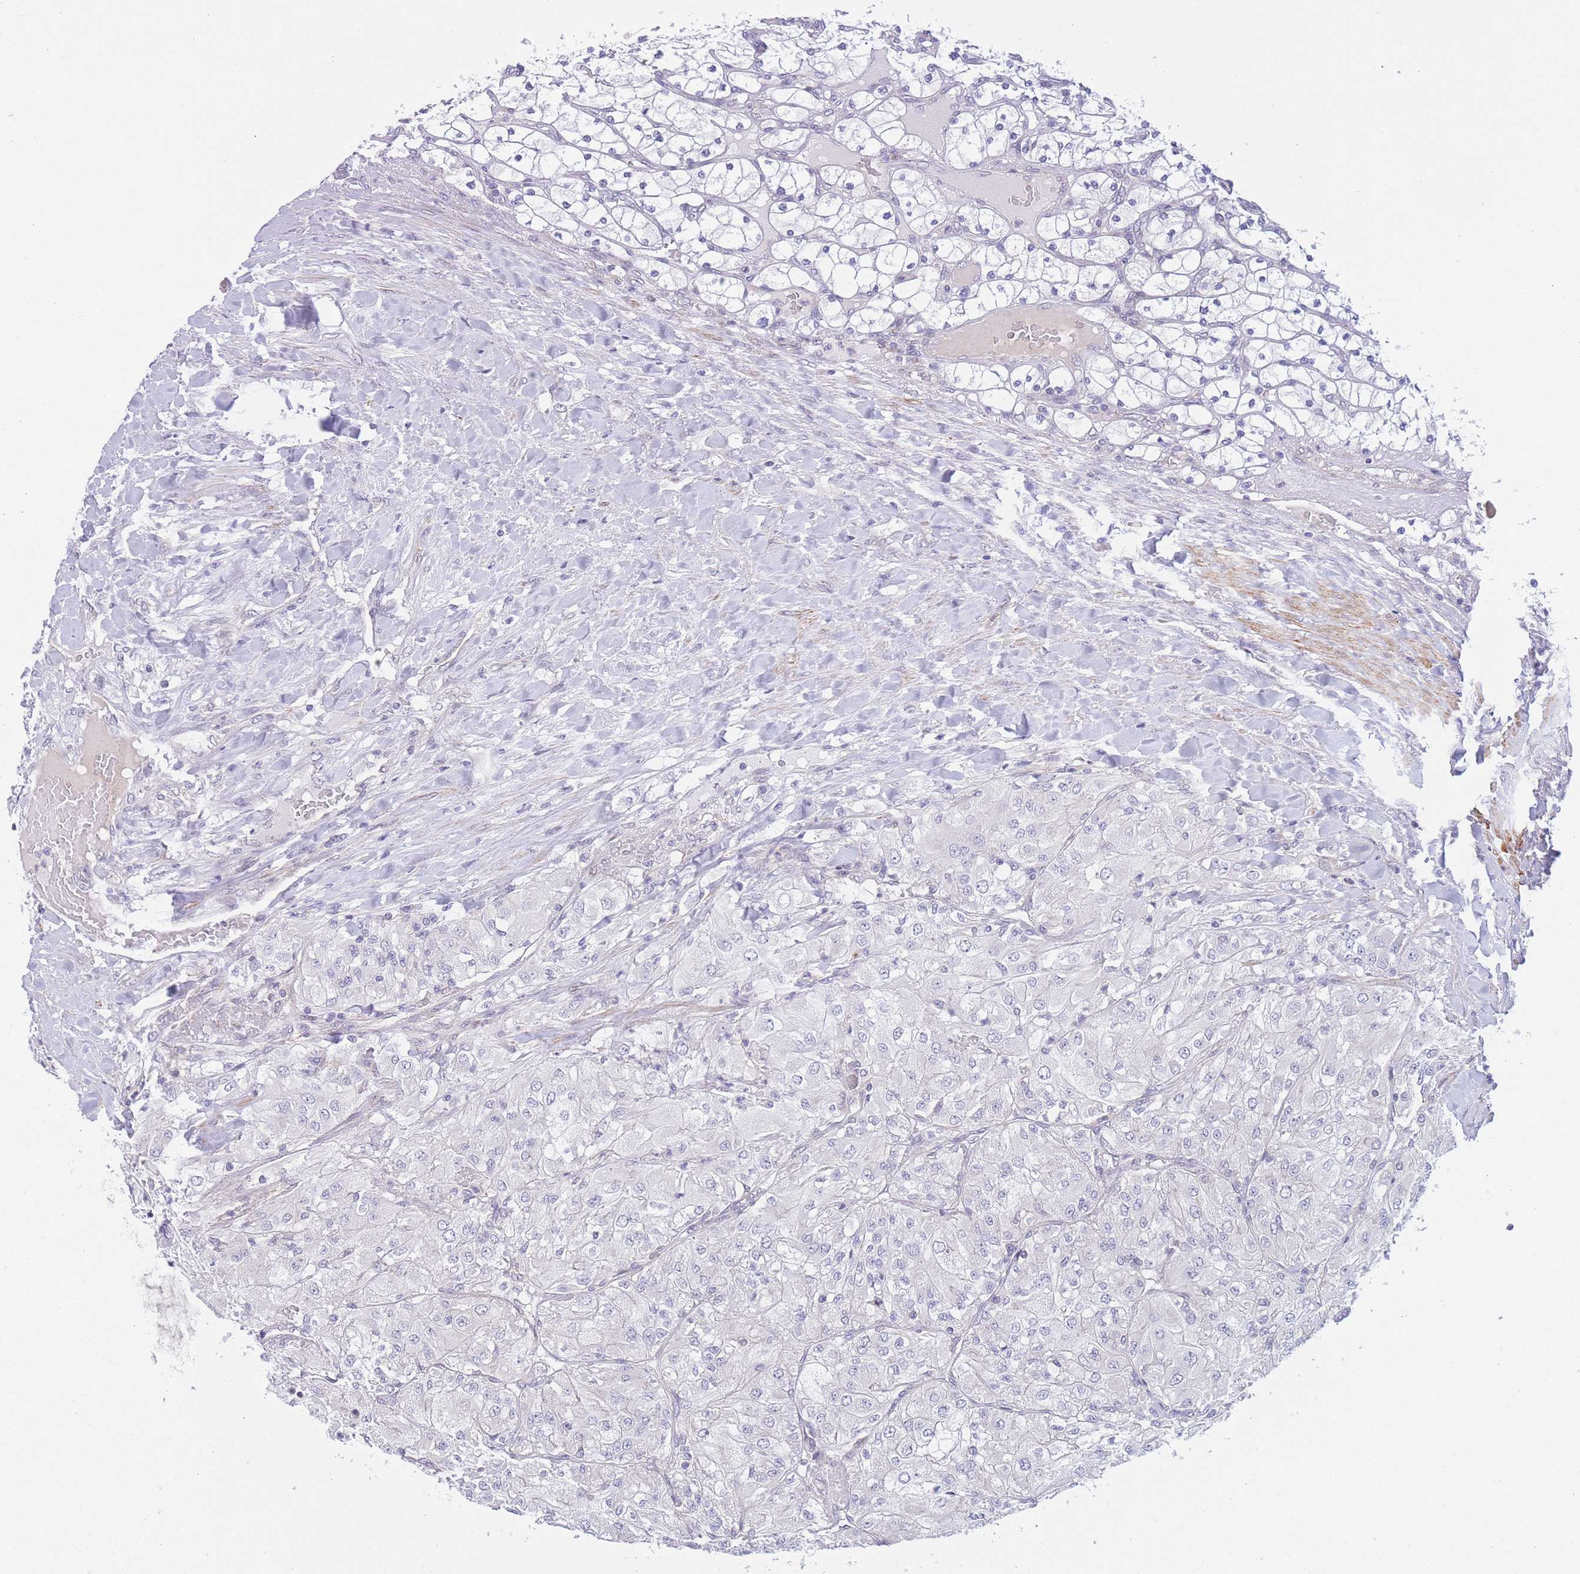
{"staining": {"intensity": "negative", "quantity": "none", "location": "none"}, "tissue": "renal cancer", "cell_type": "Tumor cells", "image_type": "cancer", "snomed": [{"axis": "morphology", "description": "Adenocarcinoma, NOS"}, {"axis": "topography", "description": "Kidney"}], "caption": "Immunohistochemistry of human renal adenocarcinoma displays no expression in tumor cells. (Brightfield microscopy of DAB IHC at high magnification).", "gene": "C9orf152", "patient": {"sex": "male", "age": 80}}